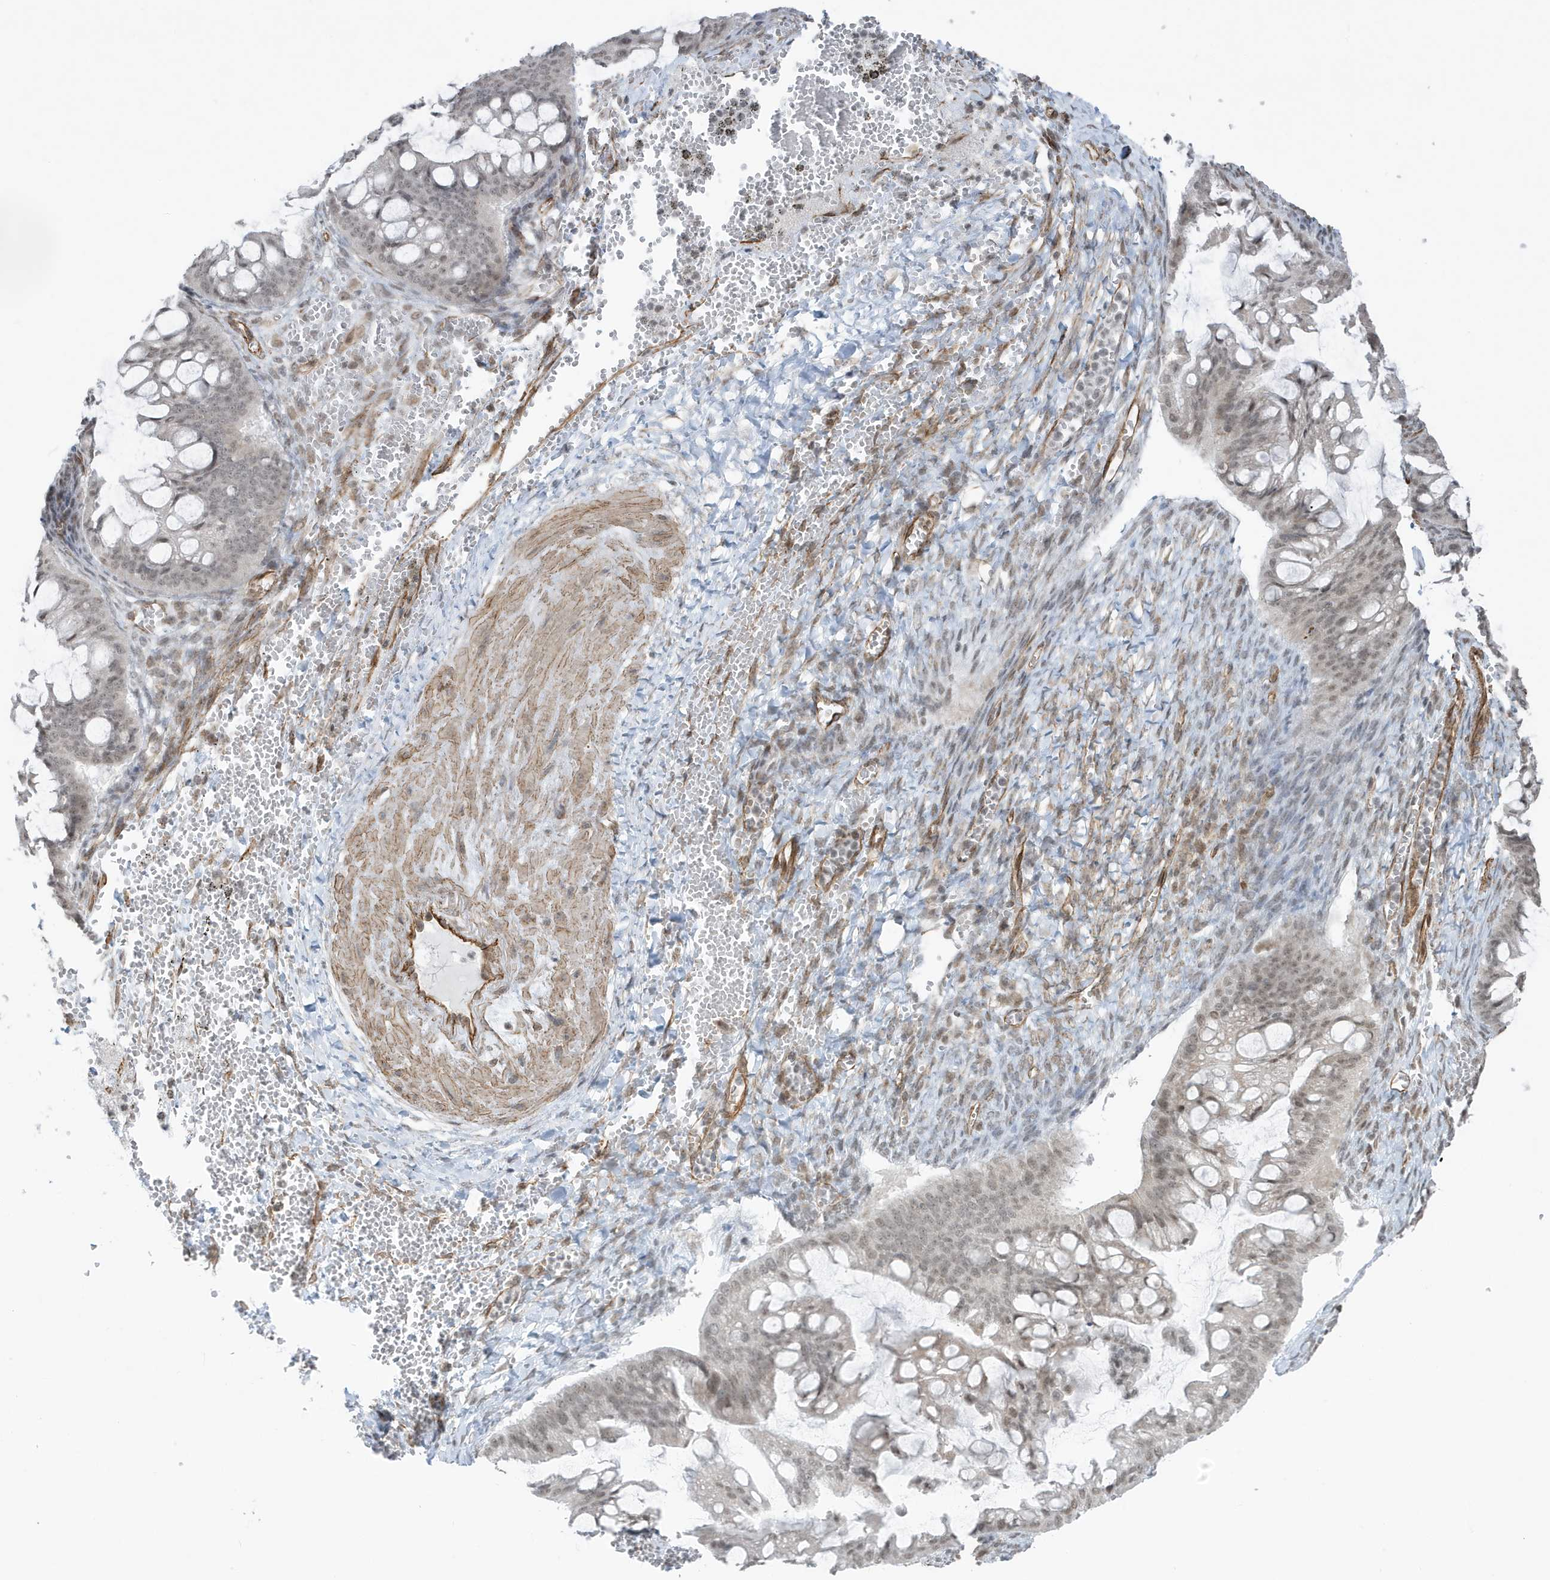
{"staining": {"intensity": "negative", "quantity": "none", "location": "none"}, "tissue": "ovarian cancer", "cell_type": "Tumor cells", "image_type": "cancer", "snomed": [{"axis": "morphology", "description": "Cystadenocarcinoma, mucinous, NOS"}, {"axis": "topography", "description": "Ovary"}], "caption": "Tumor cells are negative for protein expression in human ovarian cancer.", "gene": "CHCHD4", "patient": {"sex": "female", "age": 73}}